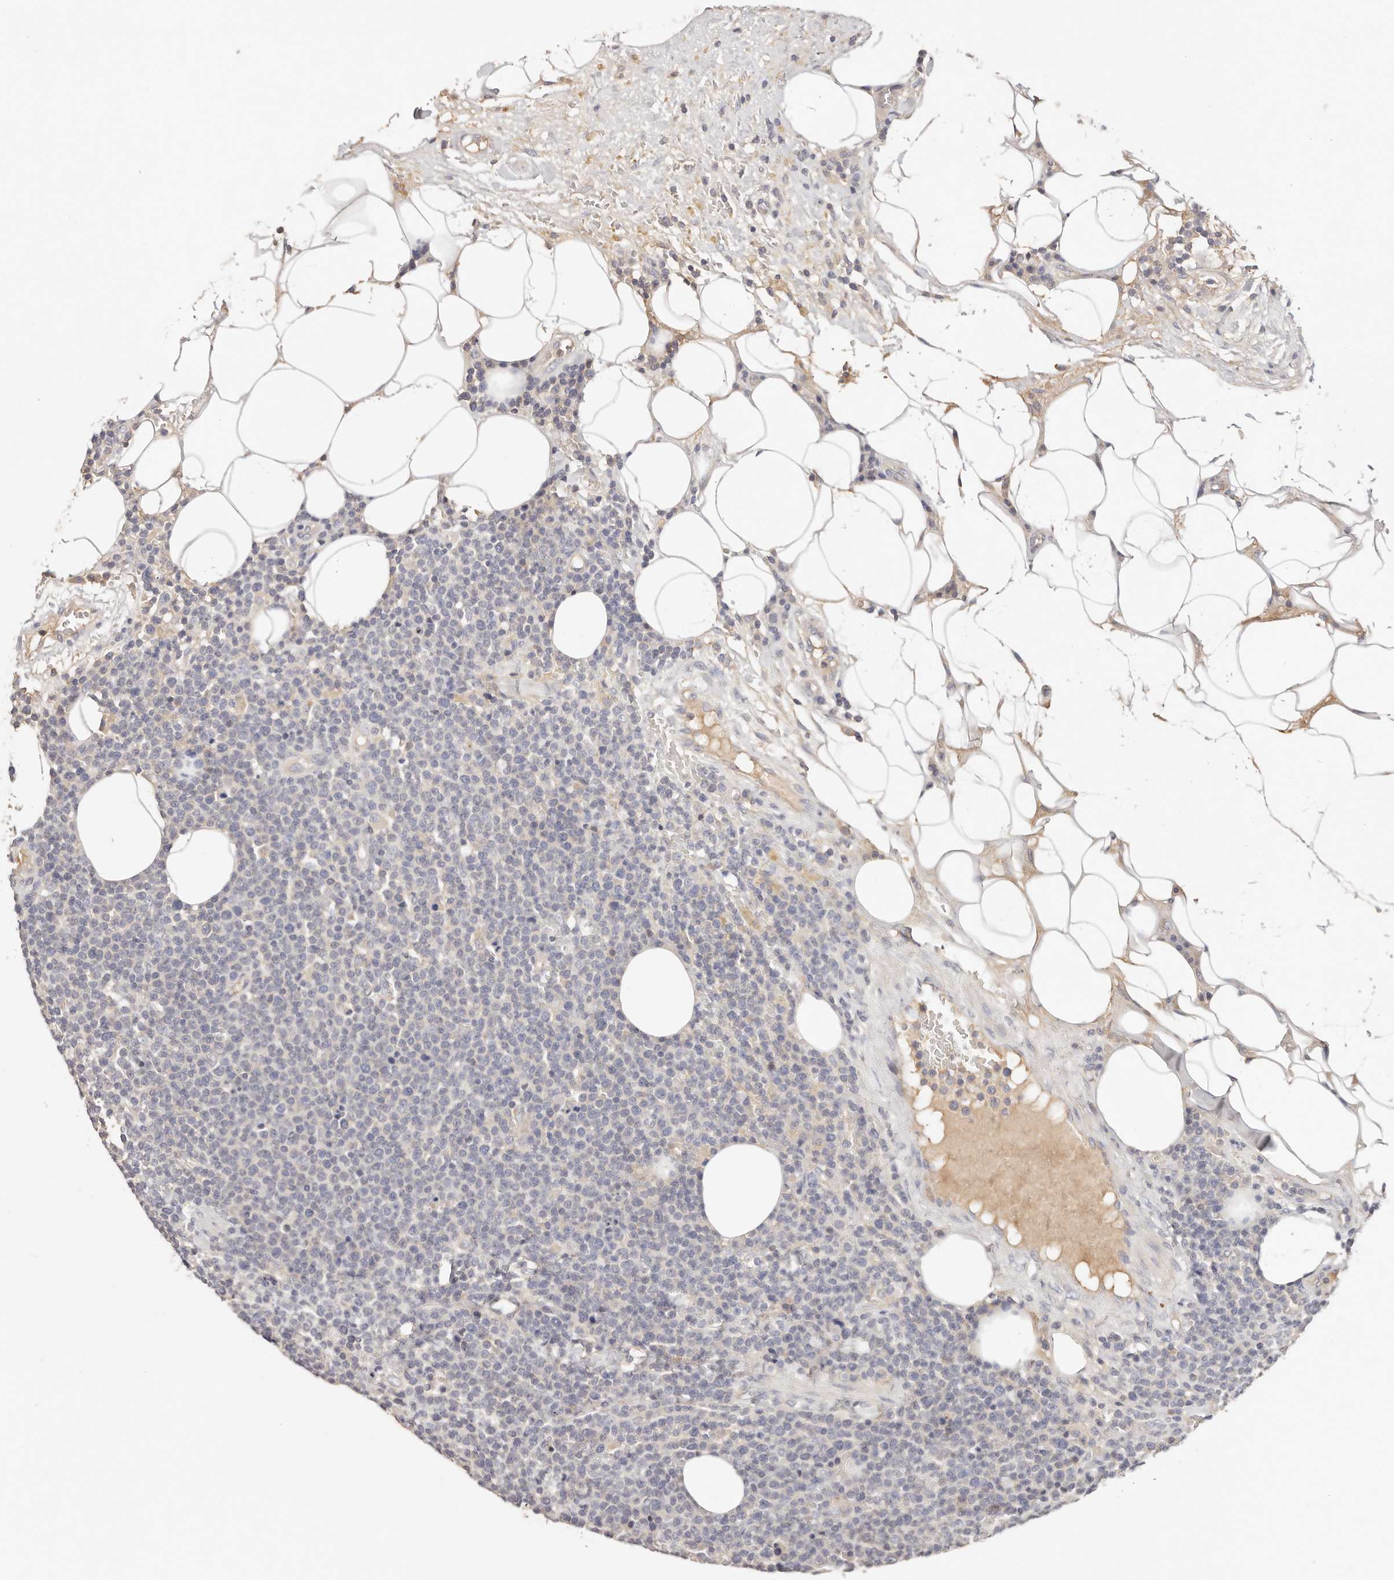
{"staining": {"intensity": "negative", "quantity": "none", "location": "none"}, "tissue": "lymphoma", "cell_type": "Tumor cells", "image_type": "cancer", "snomed": [{"axis": "morphology", "description": "Malignant lymphoma, non-Hodgkin's type, High grade"}, {"axis": "topography", "description": "Lymph node"}], "caption": "The photomicrograph reveals no staining of tumor cells in malignant lymphoma, non-Hodgkin's type (high-grade).", "gene": "CXADR", "patient": {"sex": "male", "age": 61}}